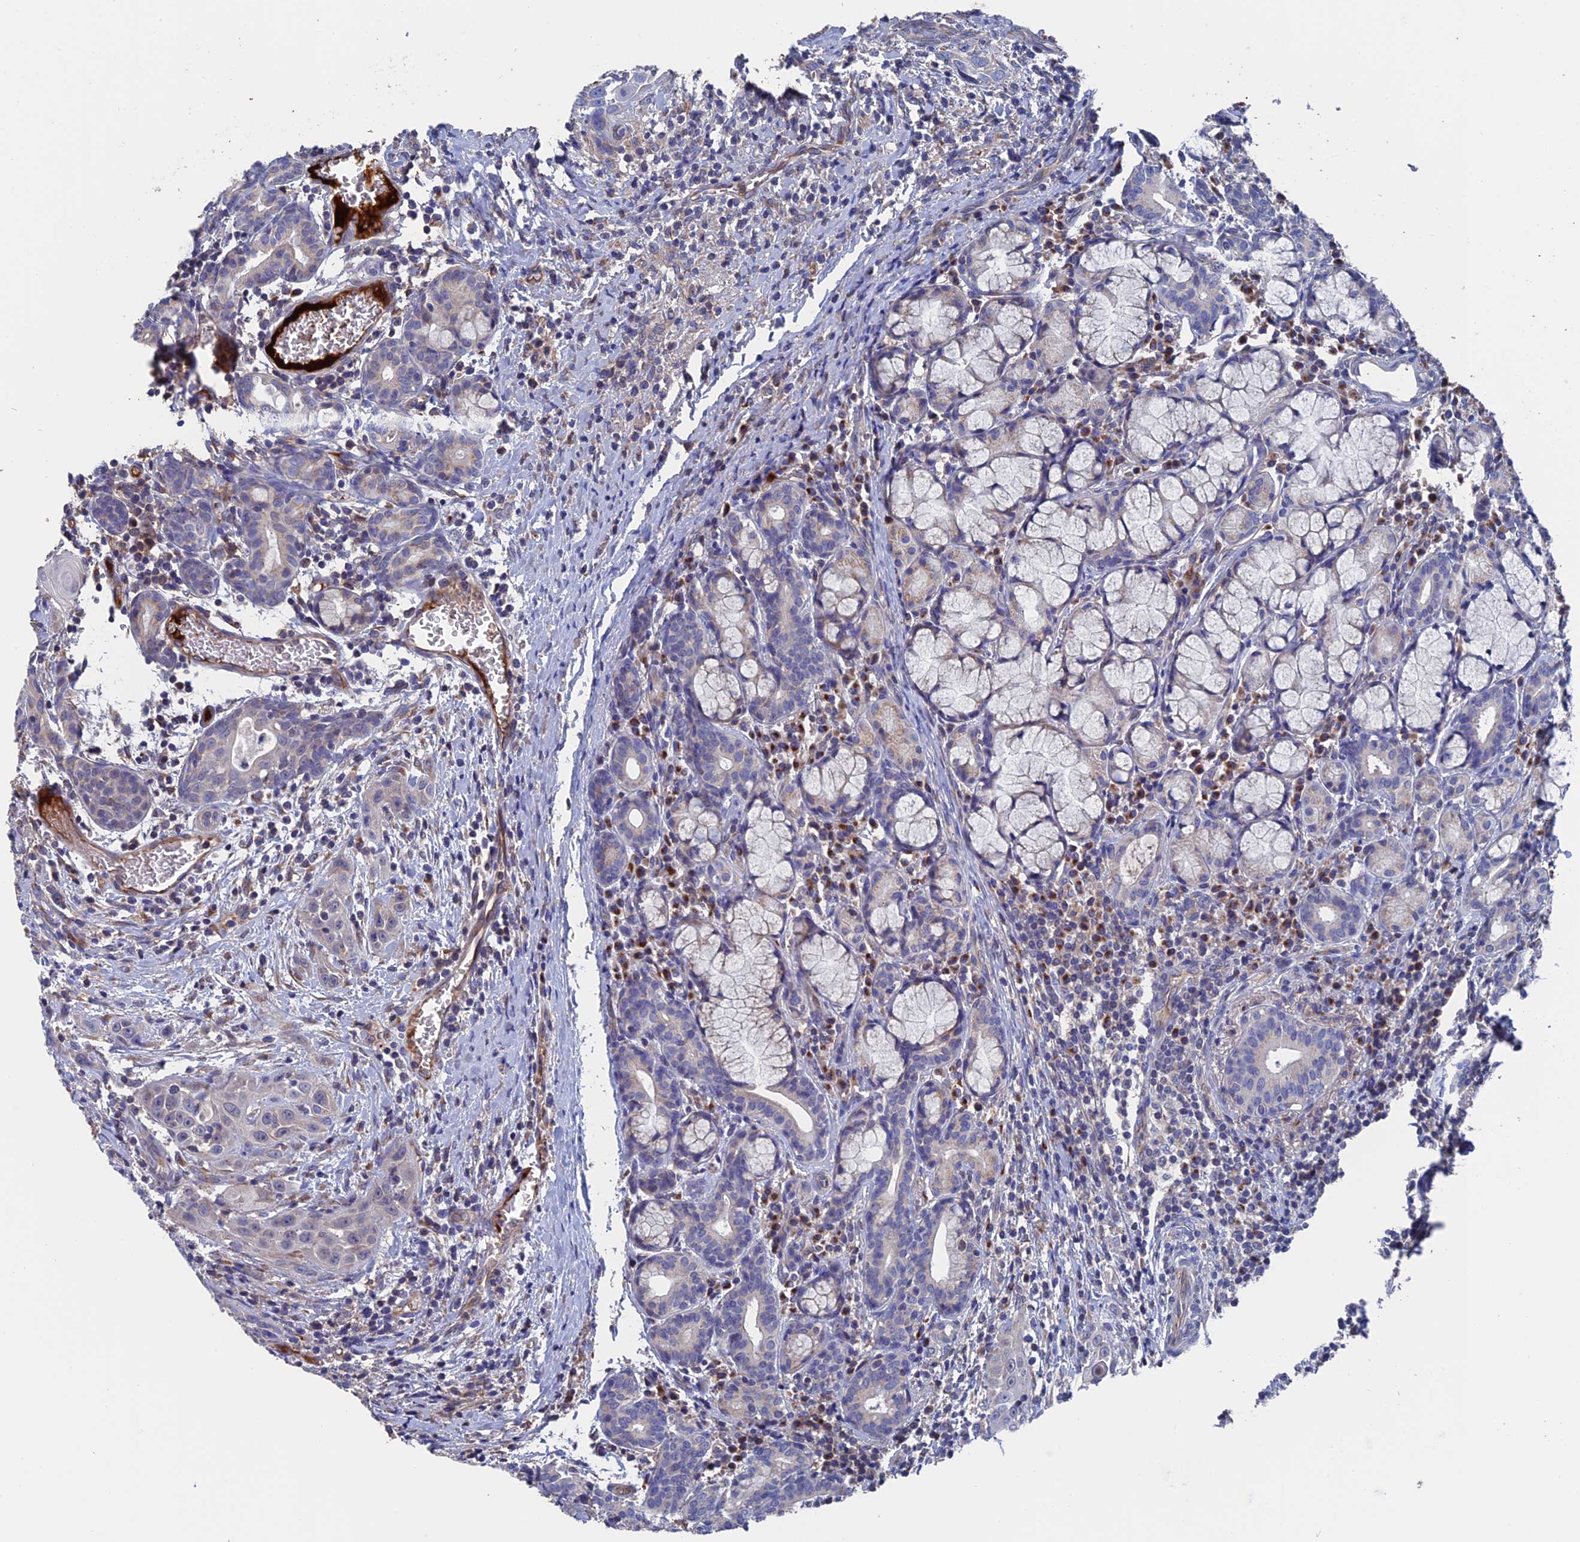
{"staining": {"intensity": "negative", "quantity": "none", "location": "none"}, "tissue": "head and neck cancer", "cell_type": "Tumor cells", "image_type": "cancer", "snomed": [{"axis": "morphology", "description": "Squamous cell carcinoma, NOS"}, {"axis": "topography", "description": "Oral tissue"}, {"axis": "topography", "description": "Head-Neck"}], "caption": "Immunohistochemistry photomicrograph of neoplastic tissue: human head and neck cancer stained with DAB (3,3'-diaminobenzidine) displays no significant protein positivity in tumor cells.", "gene": "HPF1", "patient": {"sex": "female", "age": 50}}